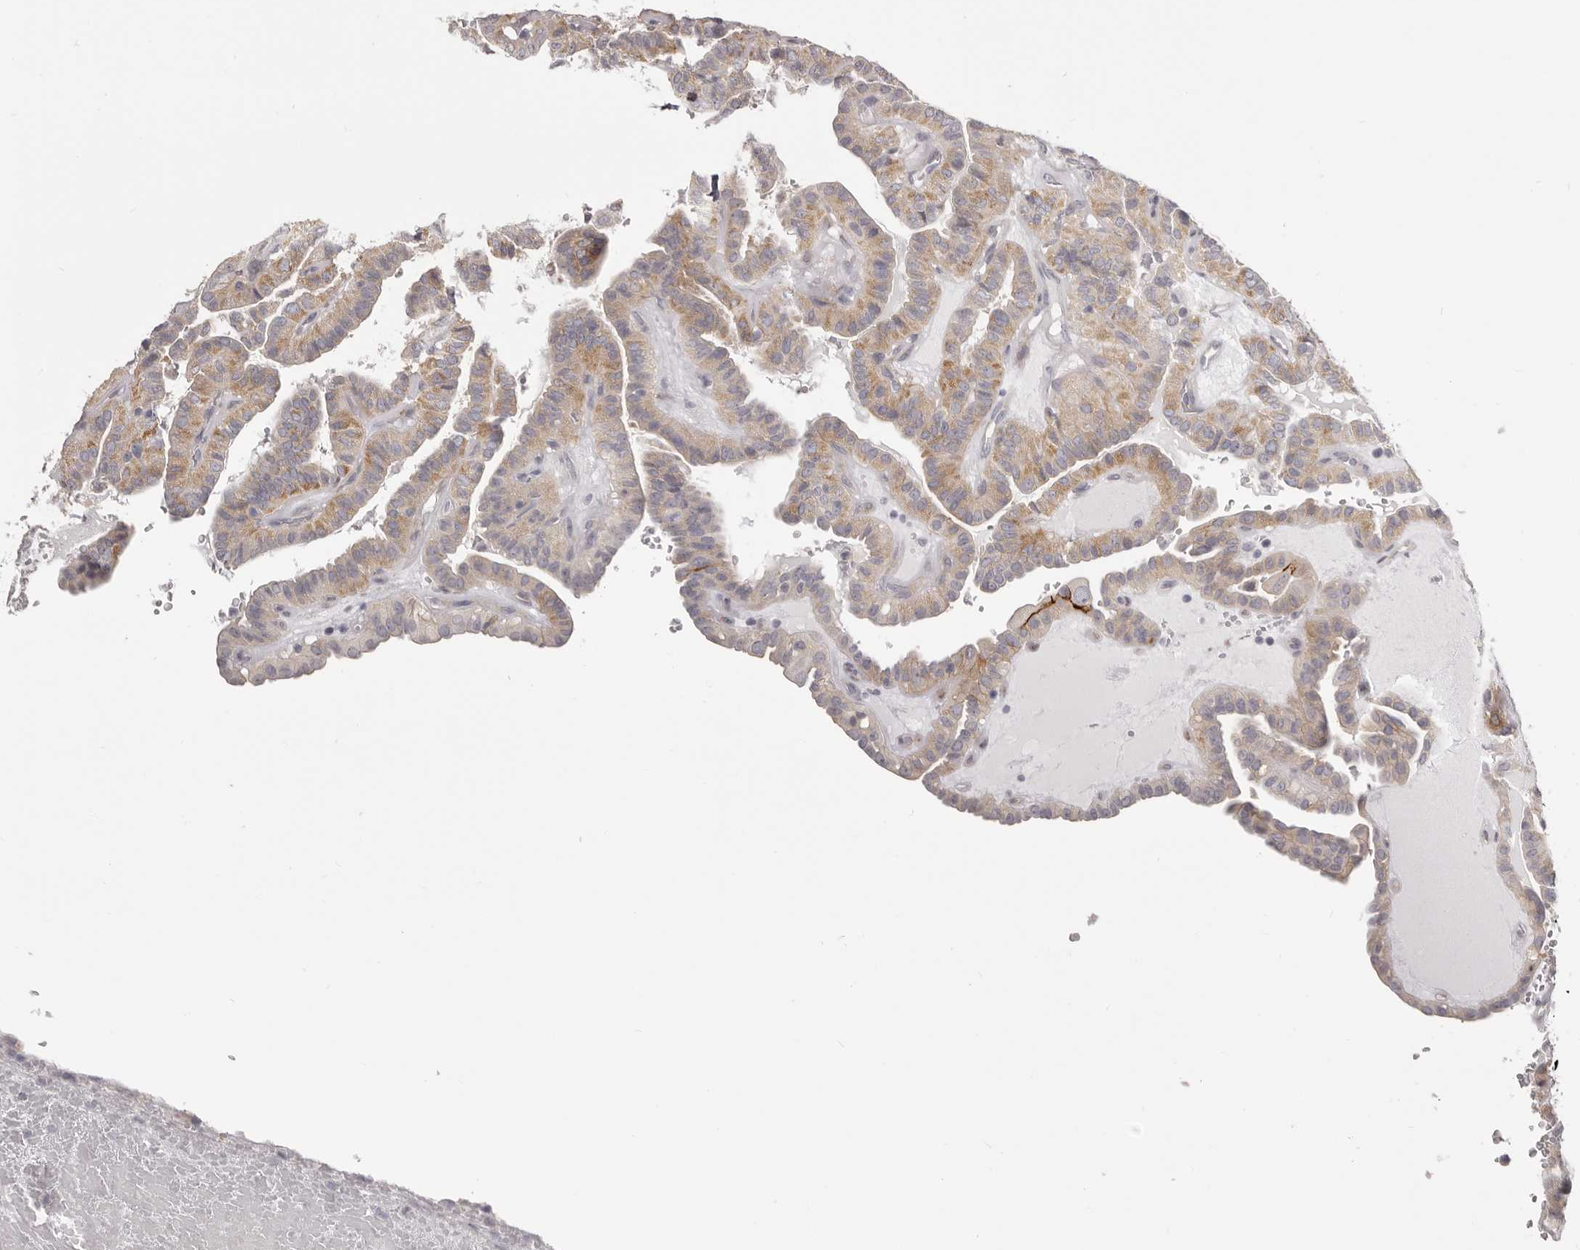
{"staining": {"intensity": "weak", "quantity": "25%-75%", "location": "cytoplasmic/membranous"}, "tissue": "thyroid cancer", "cell_type": "Tumor cells", "image_type": "cancer", "snomed": [{"axis": "morphology", "description": "Papillary adenocarcinoma, NOS"}, {"axis": "topography", "description": "Thyroid gland"}], "caption": "Thyroid cancer was stained to show a protein in brown. There is low levels of weak cytoplasmic/membranous positivity in about 25%-75% of tumor cells.", "gene": "OTUD3", "patient": {"sex": "male", "age": 77}}